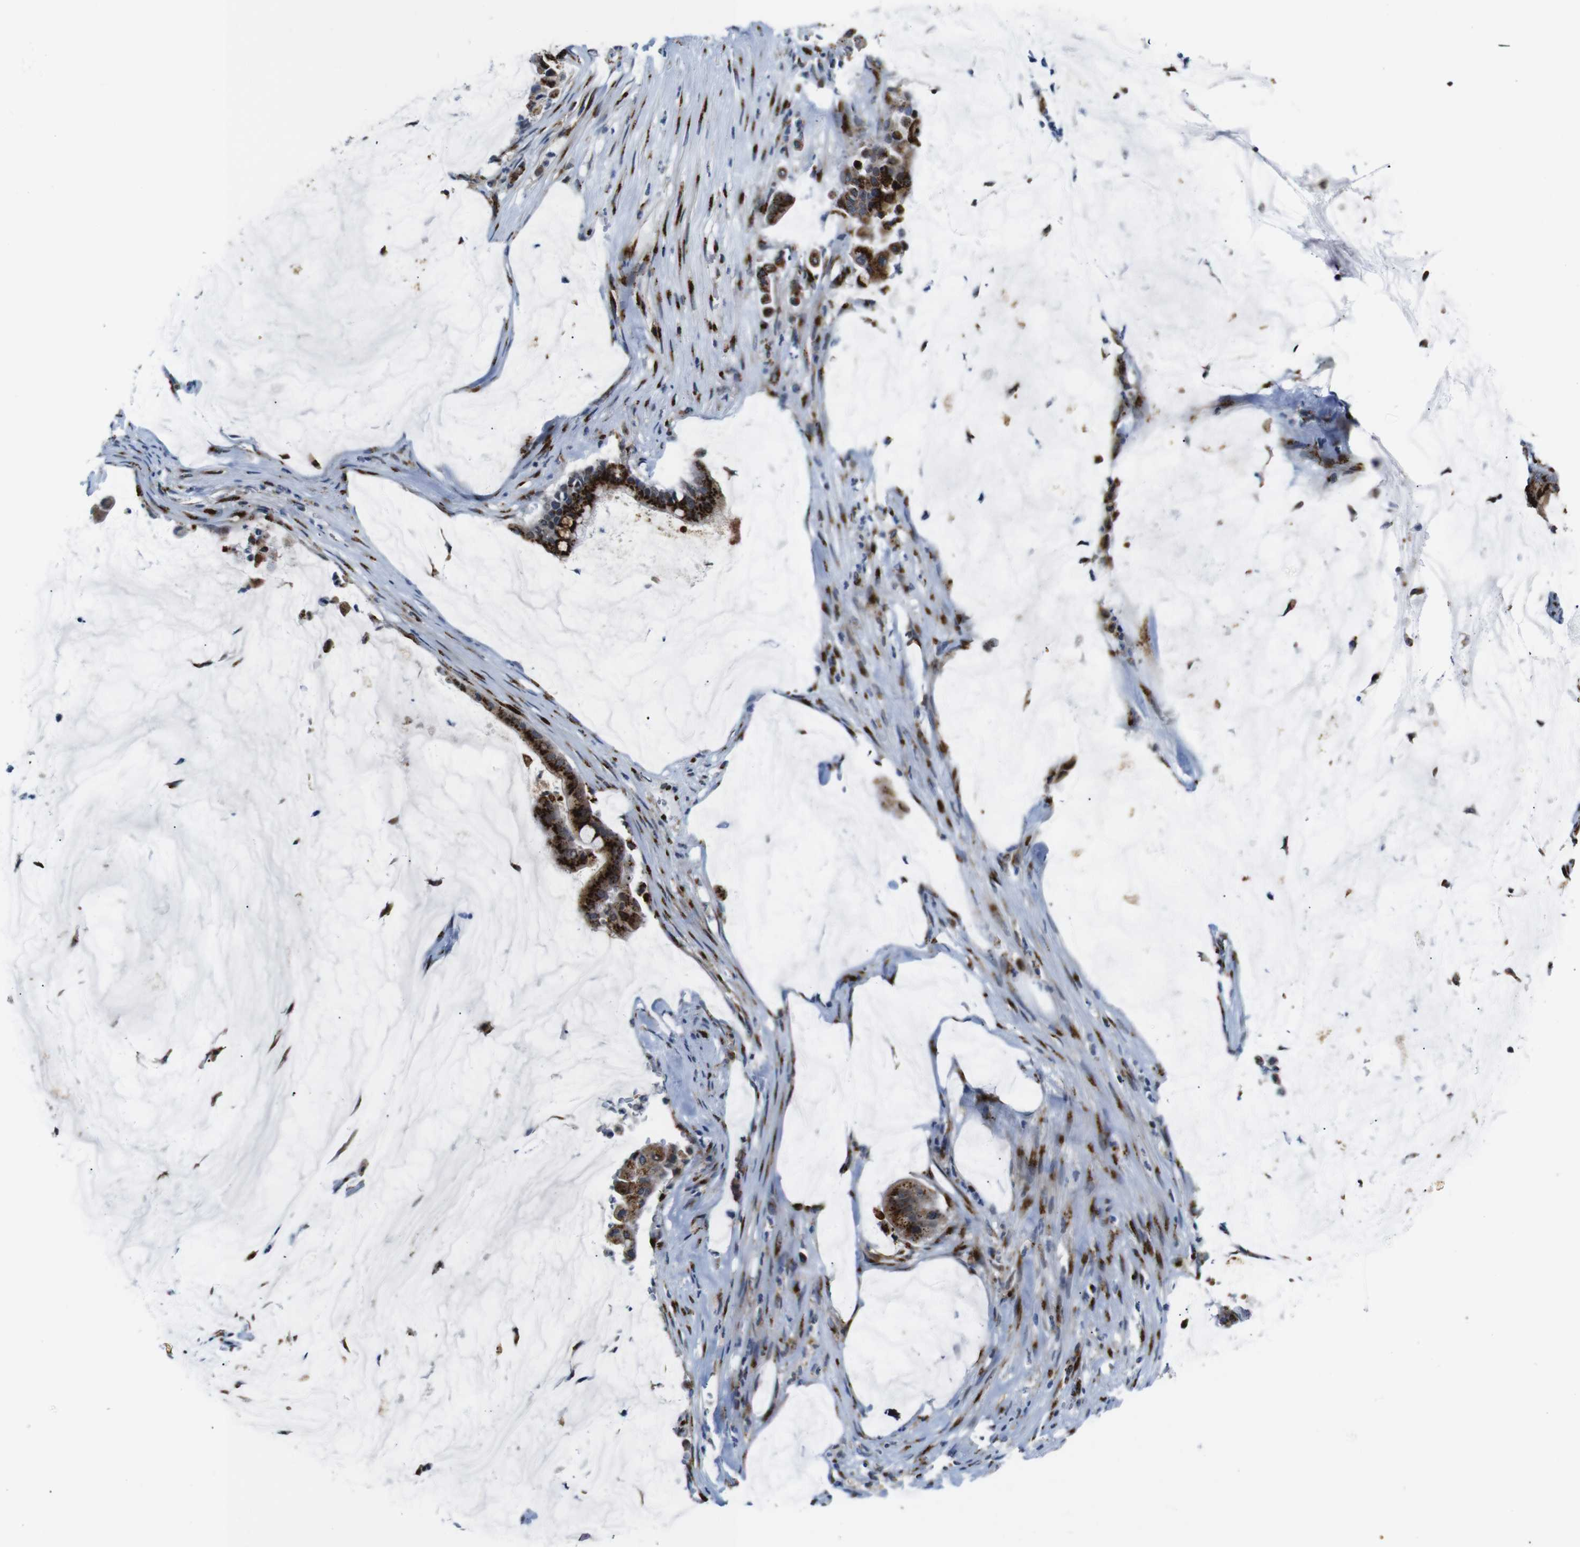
{"staining": {"intensity": "strong", "quantity": ">75%", "location": "cytoplasmic/membranous"}, "tissue": "pancreatic cancer", "cell_type": "Tumor cells", "image_type": "cancer", "snomed": [{"axis": "morphology", "description": "Adenocarcinoma, NOS"}, {"axis": "topography", "description": "Pancreas"}], "caption": "Pancreatic cancer (adenocarcinoma) stained for a protein (brown) exhibits strong cytoplasmic/membranous positive expression in about >75% of tumor cells.", "gene": "TGOLN2", "patient": {"sex": "male", "age": 41}}